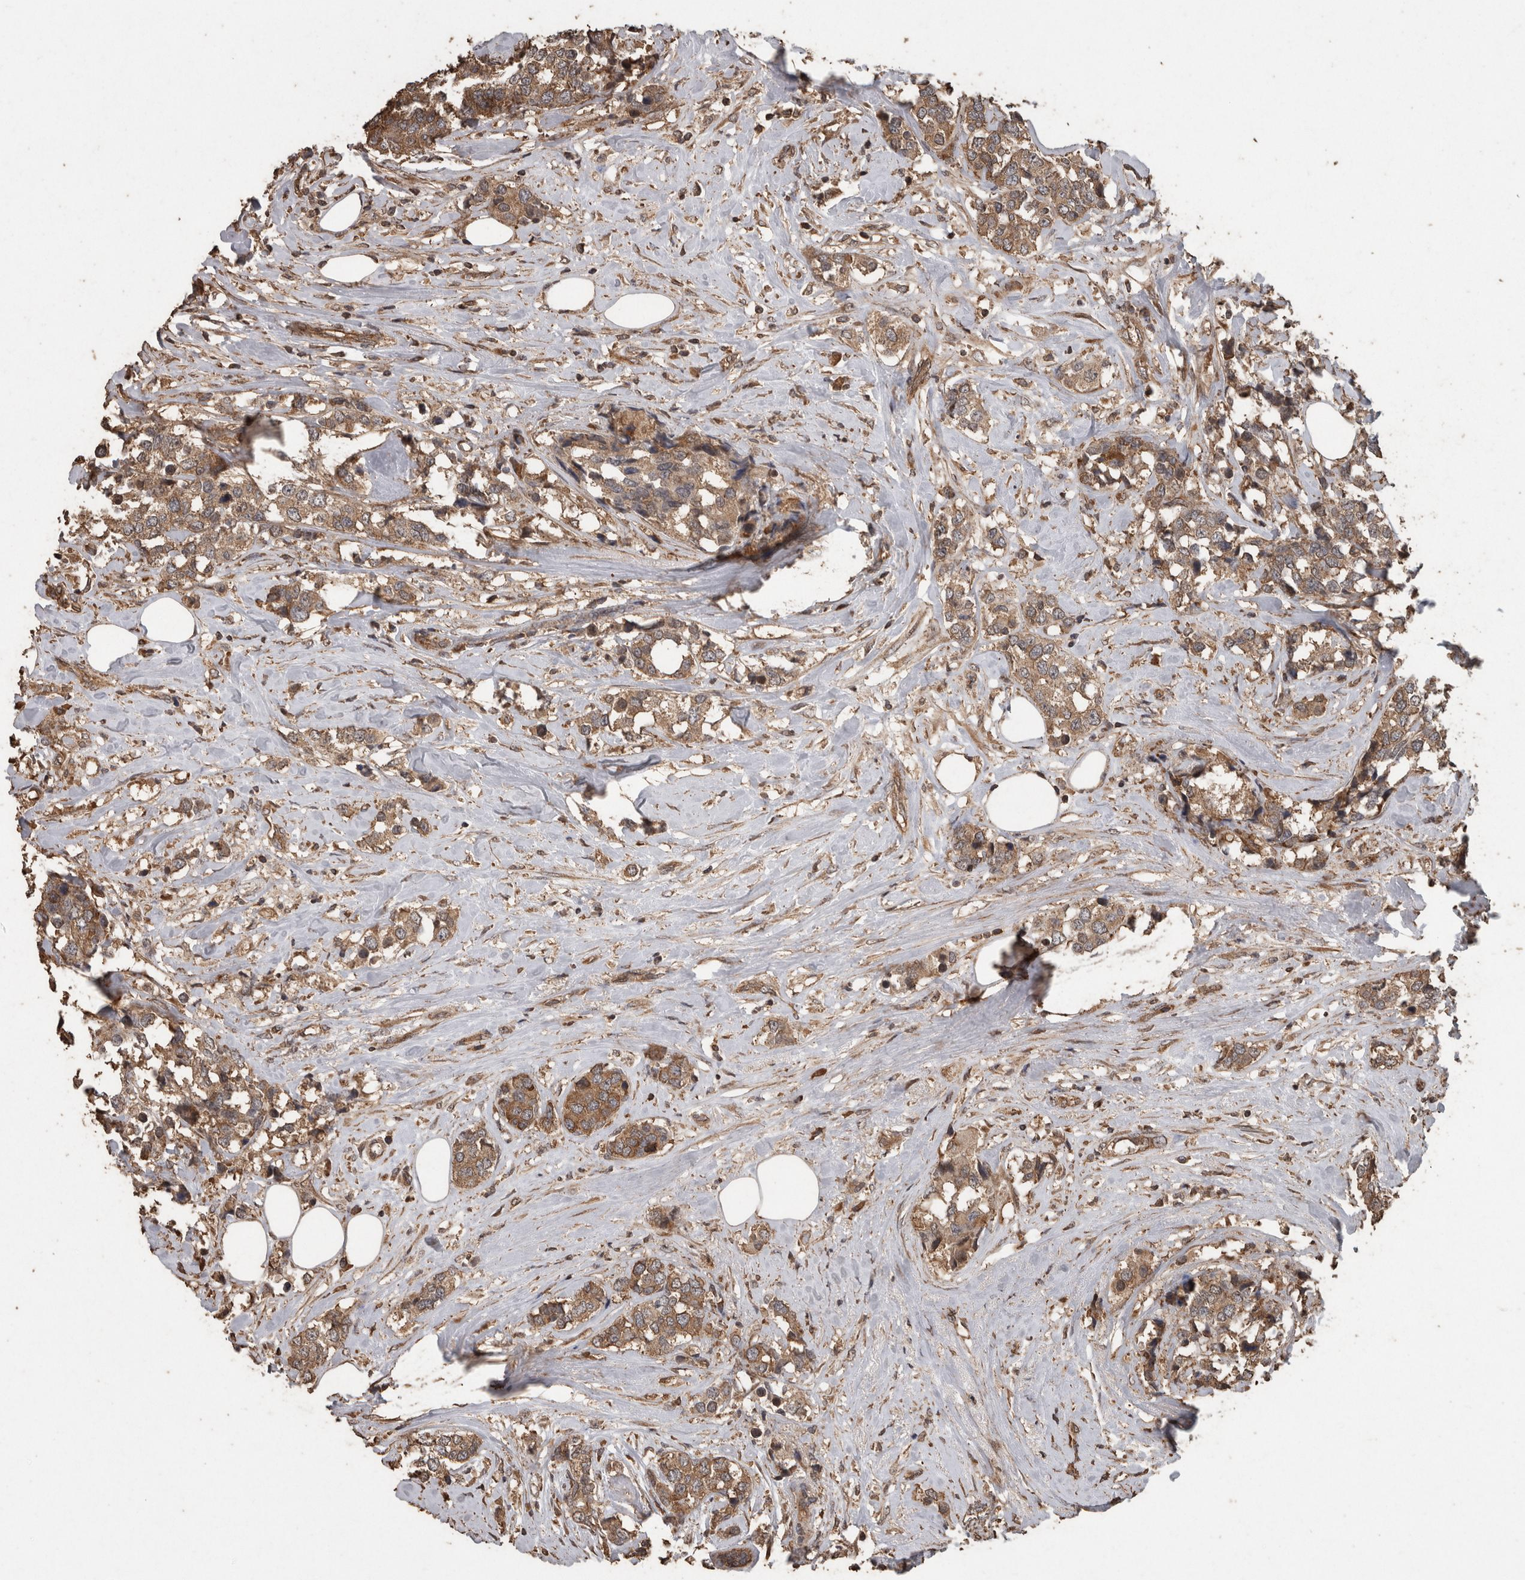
{"staining": {"intensity": "moderate", "quantity": ">75%", "location": "cytoplasmic/membranous"}, "tissue": "breast cancer", "cell_type": "Tumor cells", "image_type": "cancer", "snomed": [{"axis": "morphology", "description": "Lobular carcinoma"}, {"axis": "topography", "description": "Breast"}], "caption": "Moderate cytoplasmic/membranous positivity for a protein is present in about >75% of tumor cells of breast cancer (lobular carcinoma) using immunohistochemistry.", "gene": "PINK1", "patient": {"sex": "female", "age": 59}}